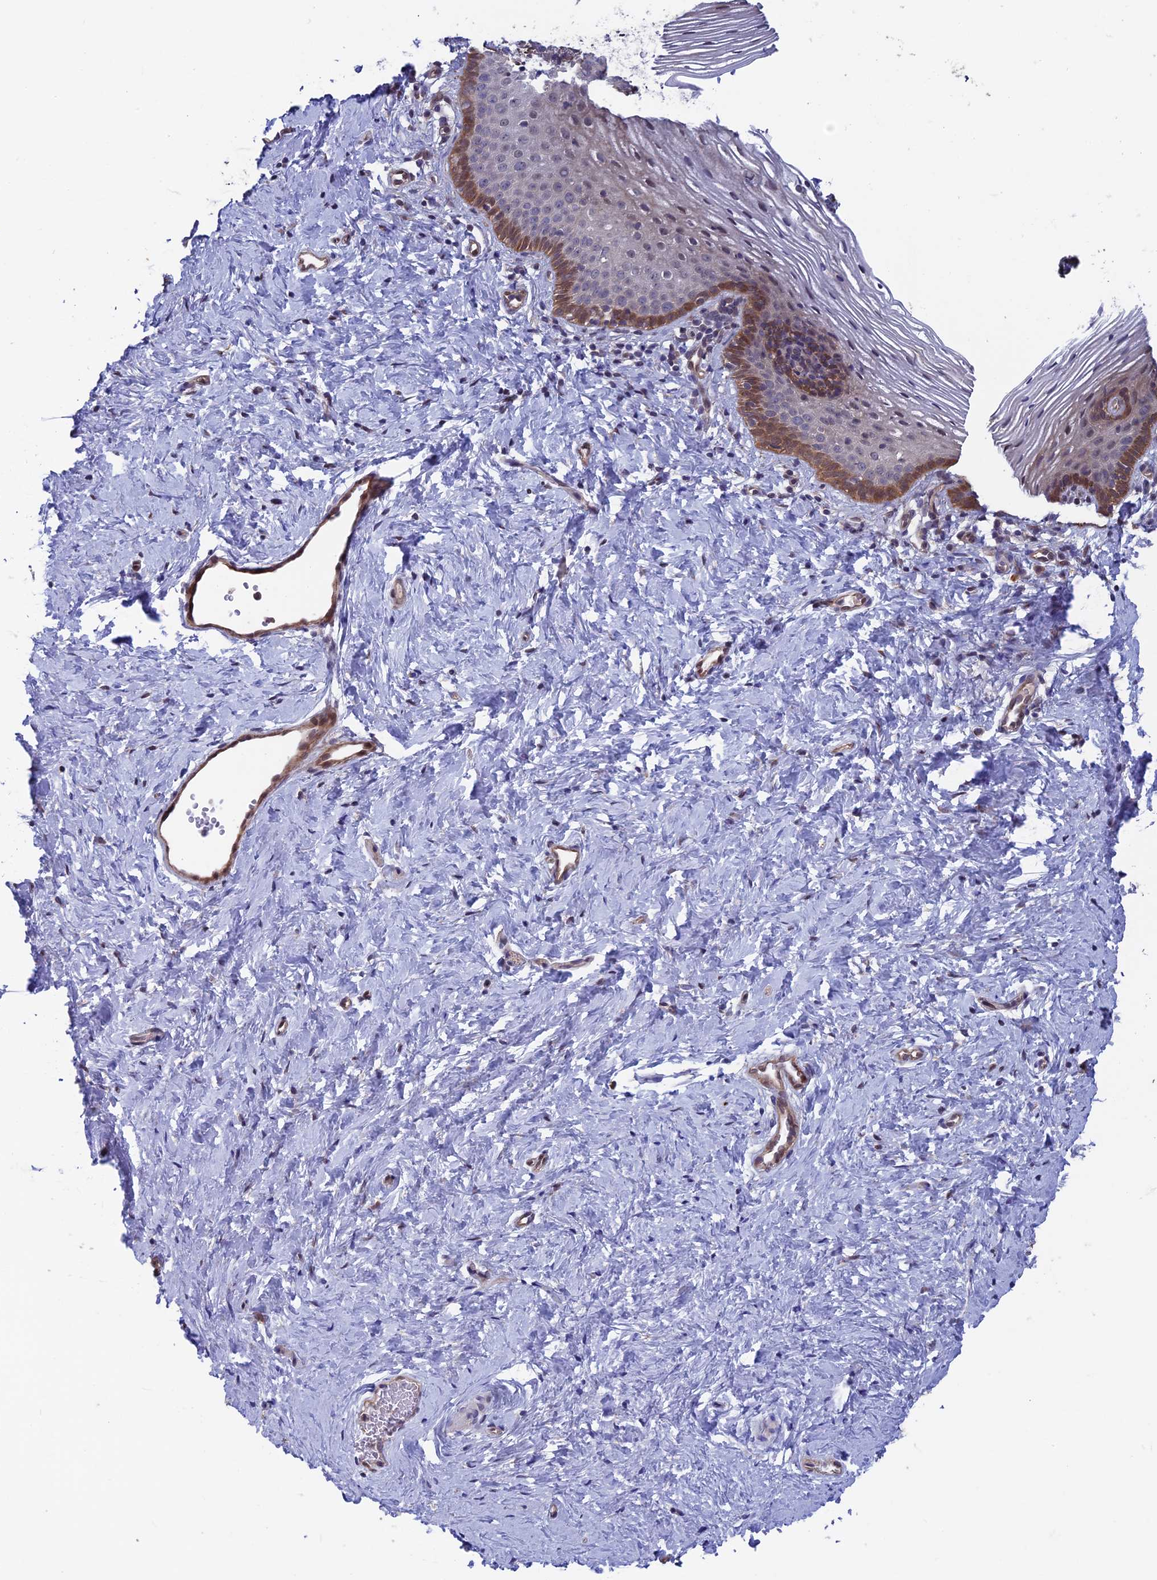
{"staining": {"intensity": "moderate", "quantity": "<25%", "location": "cytoplasmic/membranous"}, "tissue": "vagina", "cell_type": "Squamous epithelial cells", "image_type": "normal", "snomed": [{"axis": "morphology", "description": "Normal tissue, NOS"}, {"axis": "topography", "description": "Vagina"}], "caption": "This is a photomicrograph of immunohistochemistry (IHC) staining of benign vagina, which shows moderate positivity in the cytoplasmic/membranous of squamous epithelial cells.", "gene": "MAST2", "patient": {"sex": "female", "age": 32}}